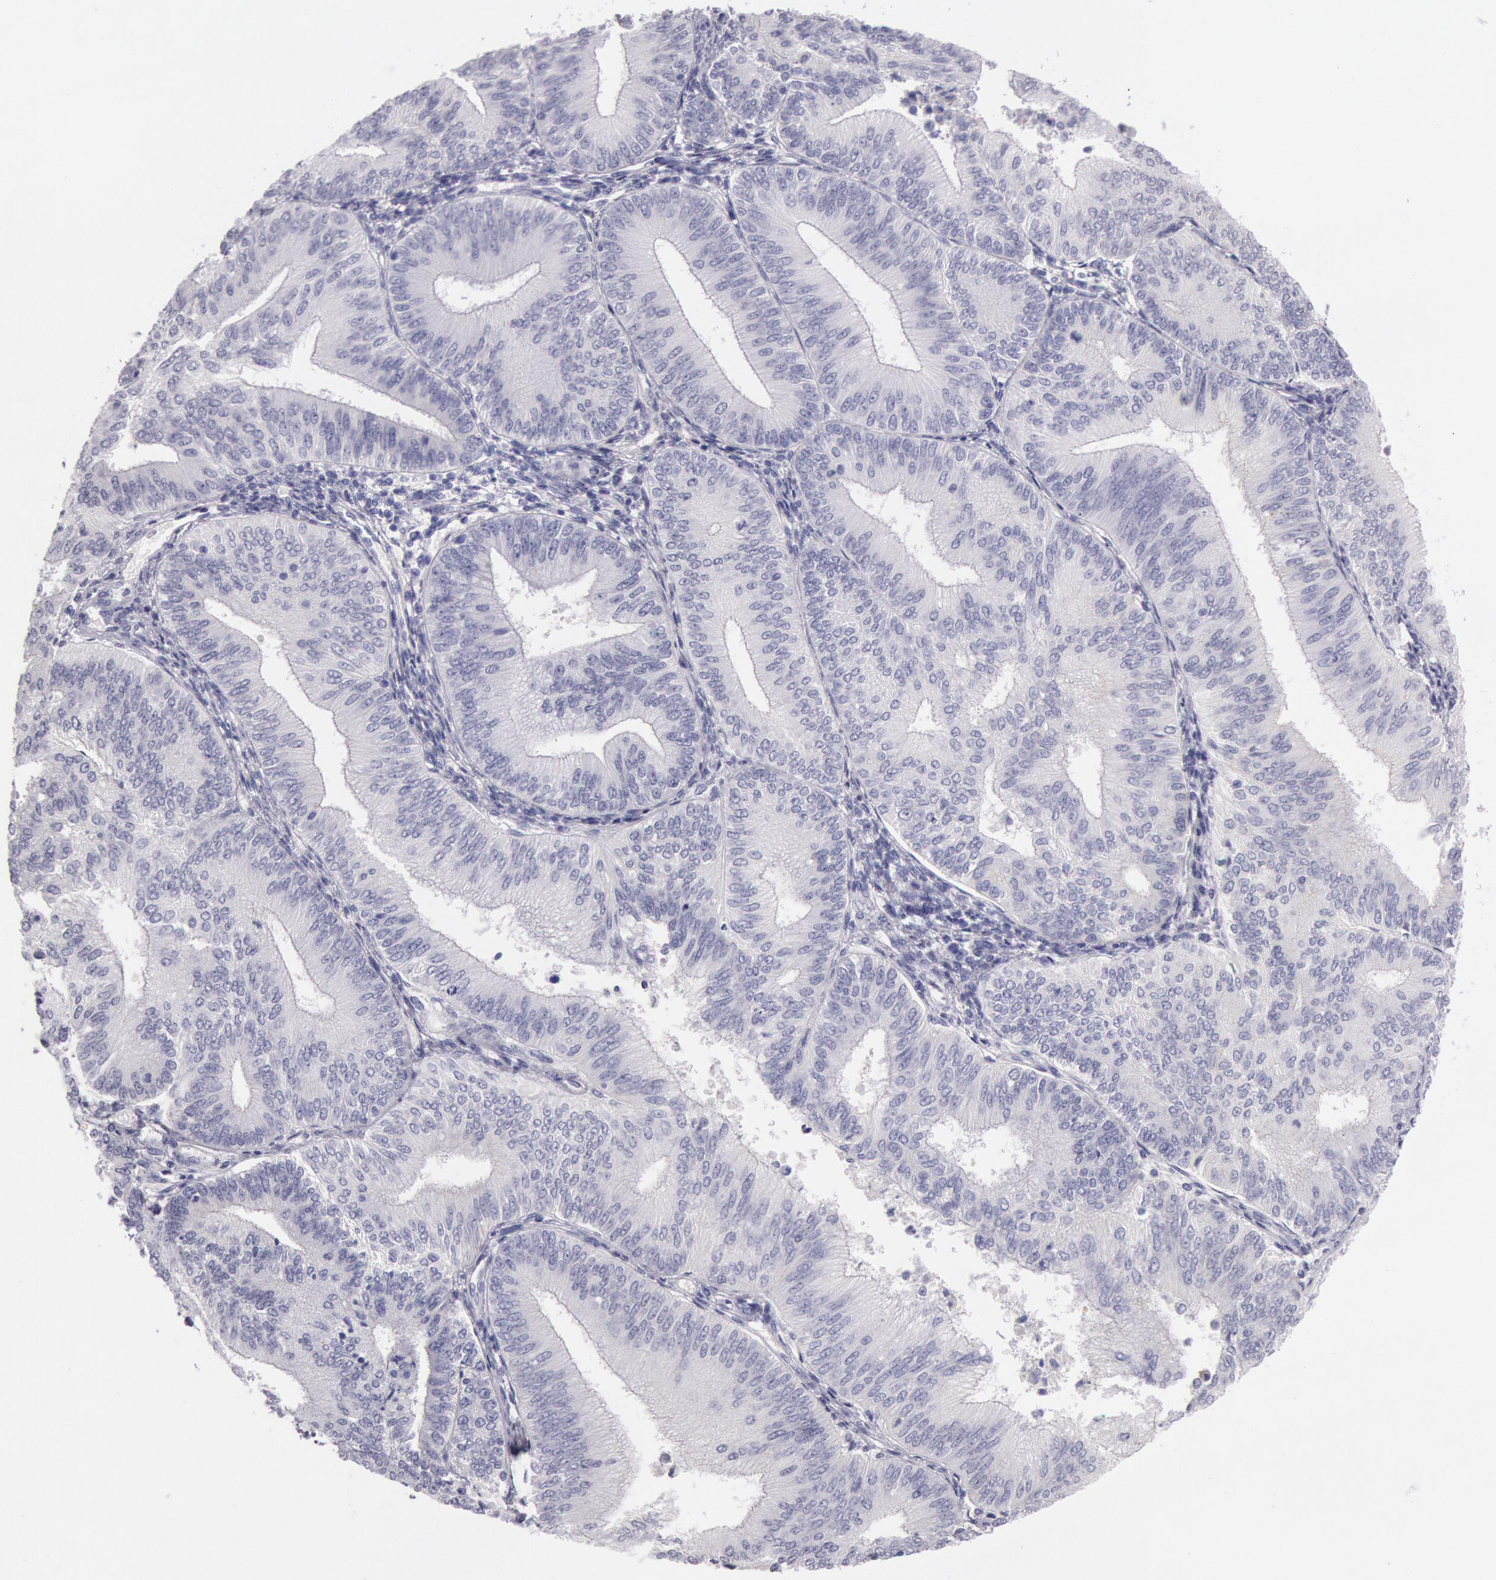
{"staining": {"intensity": "negative", "quantity": "none", "location": "none"}, "tissue": "endometrial cancer", "cell_type": "Tumor cells", "image_type": "cancer", "snomed": [{"axis": "morphology", "description": "Adenocarcinoma, NOS"}, {"axis": "topography", "description": "Endometrium"}], "caption": "High power microscopy histopathology image of an IHC micrograph of endometrial adenocarcinoma, revealing no significant positivity in tumor cells.", "gene": "EGFR", "patient": {"sex": "female", "age": 55}}